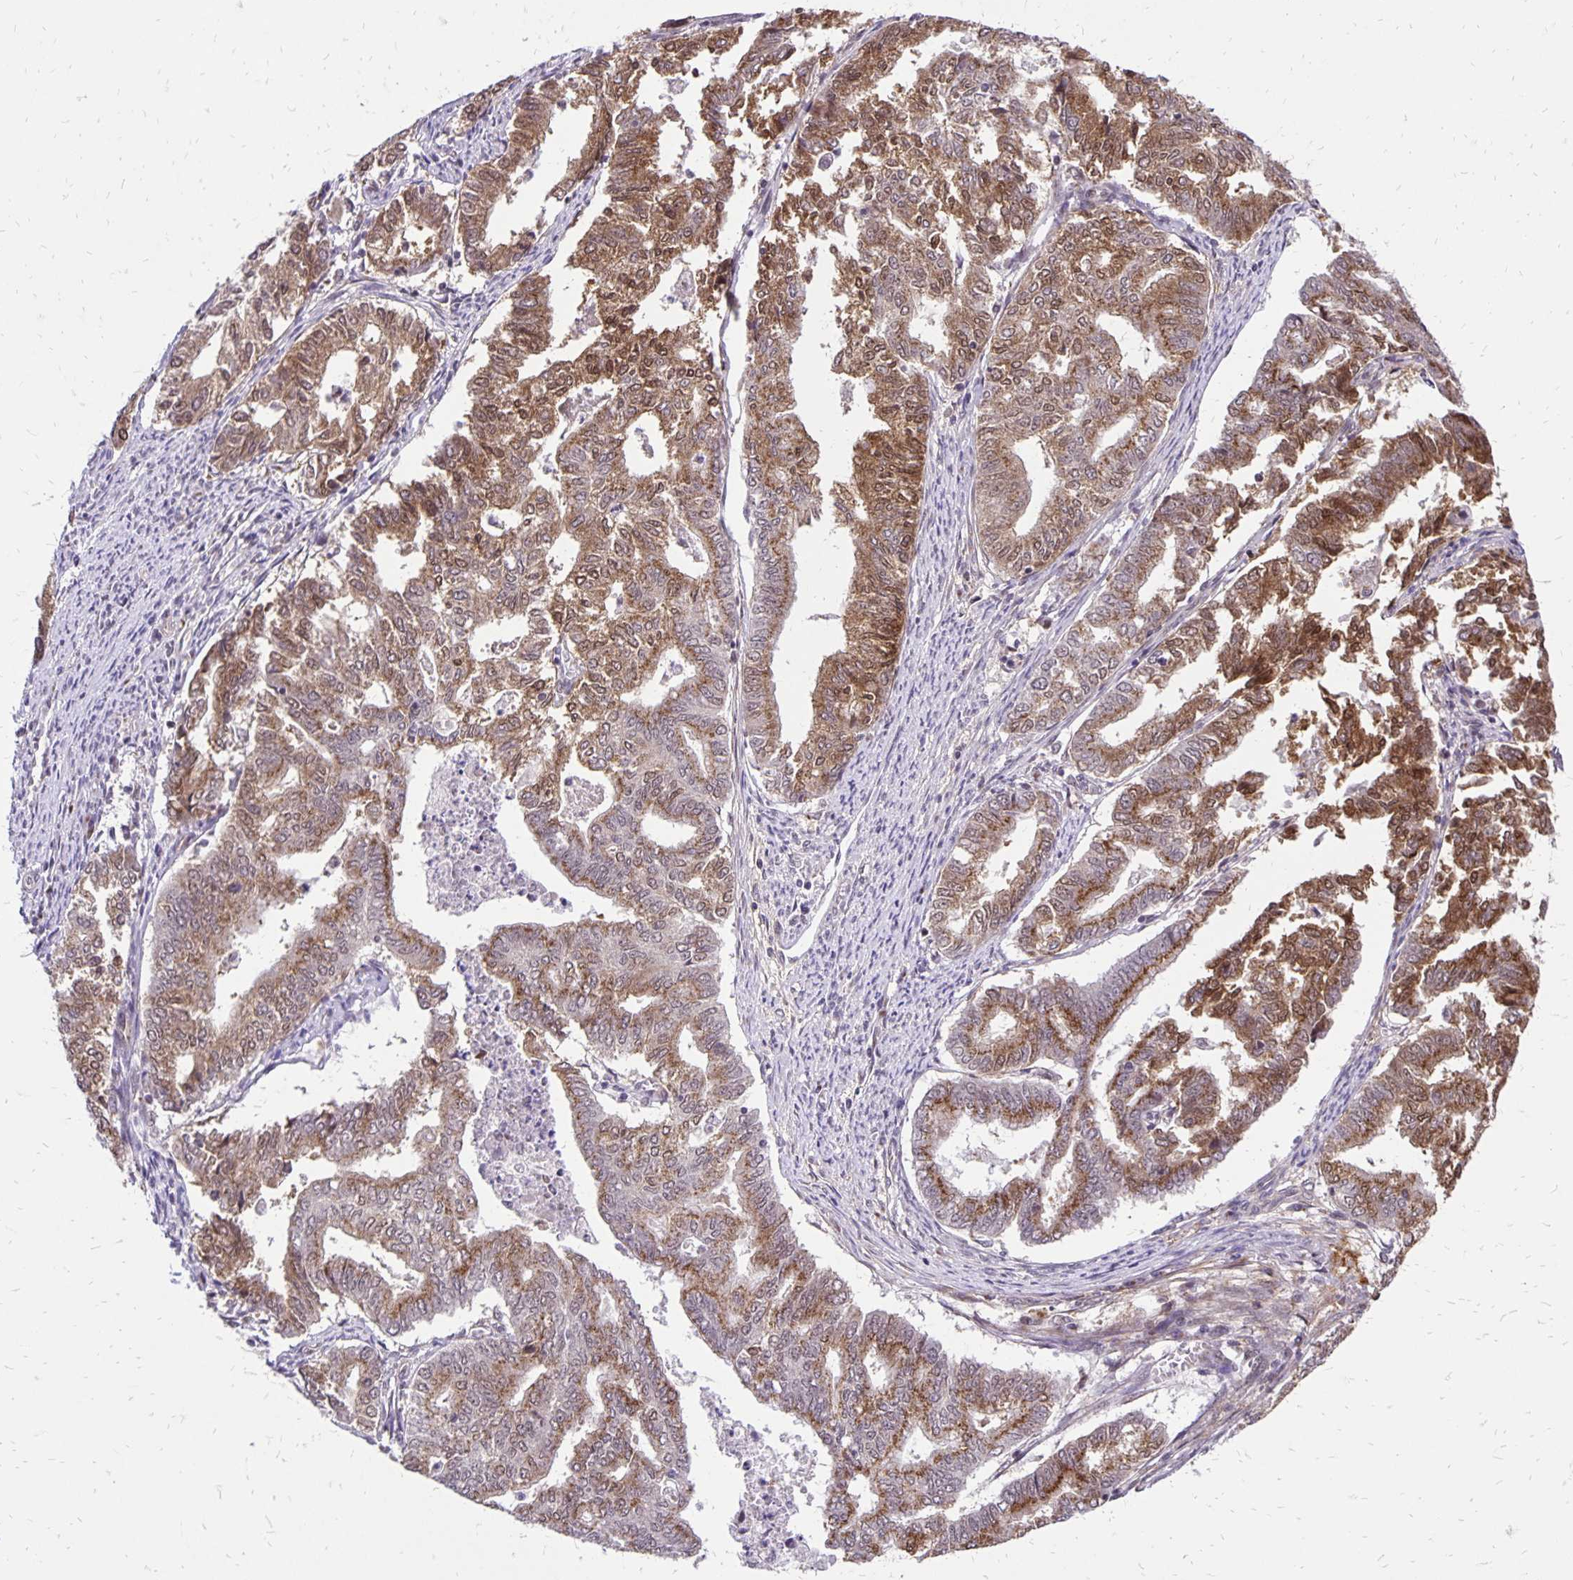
{"staining": {"intensity": "moderate", "quantity": ">75%", "location": "cytoplasmic/membranous"}, "tissue": "endometrial cancer", "cell_type": "Tumor cells", "image_type": "cancer", "snomed": [{"axis": "morphology", "description": "Adenocarcinoma, NOS"}, {"axis": "topography", "description": "Endometrium"}], "caption": "Immunohistochemistry (IHC) of adenocarcinoma (endometrial) shows medium levels of moderate cytoplasmic/membranous expression in approximately >75% of tumor cells.", "gene": "GOLGA5", "patient": {"sex": "female", "age": 79}}